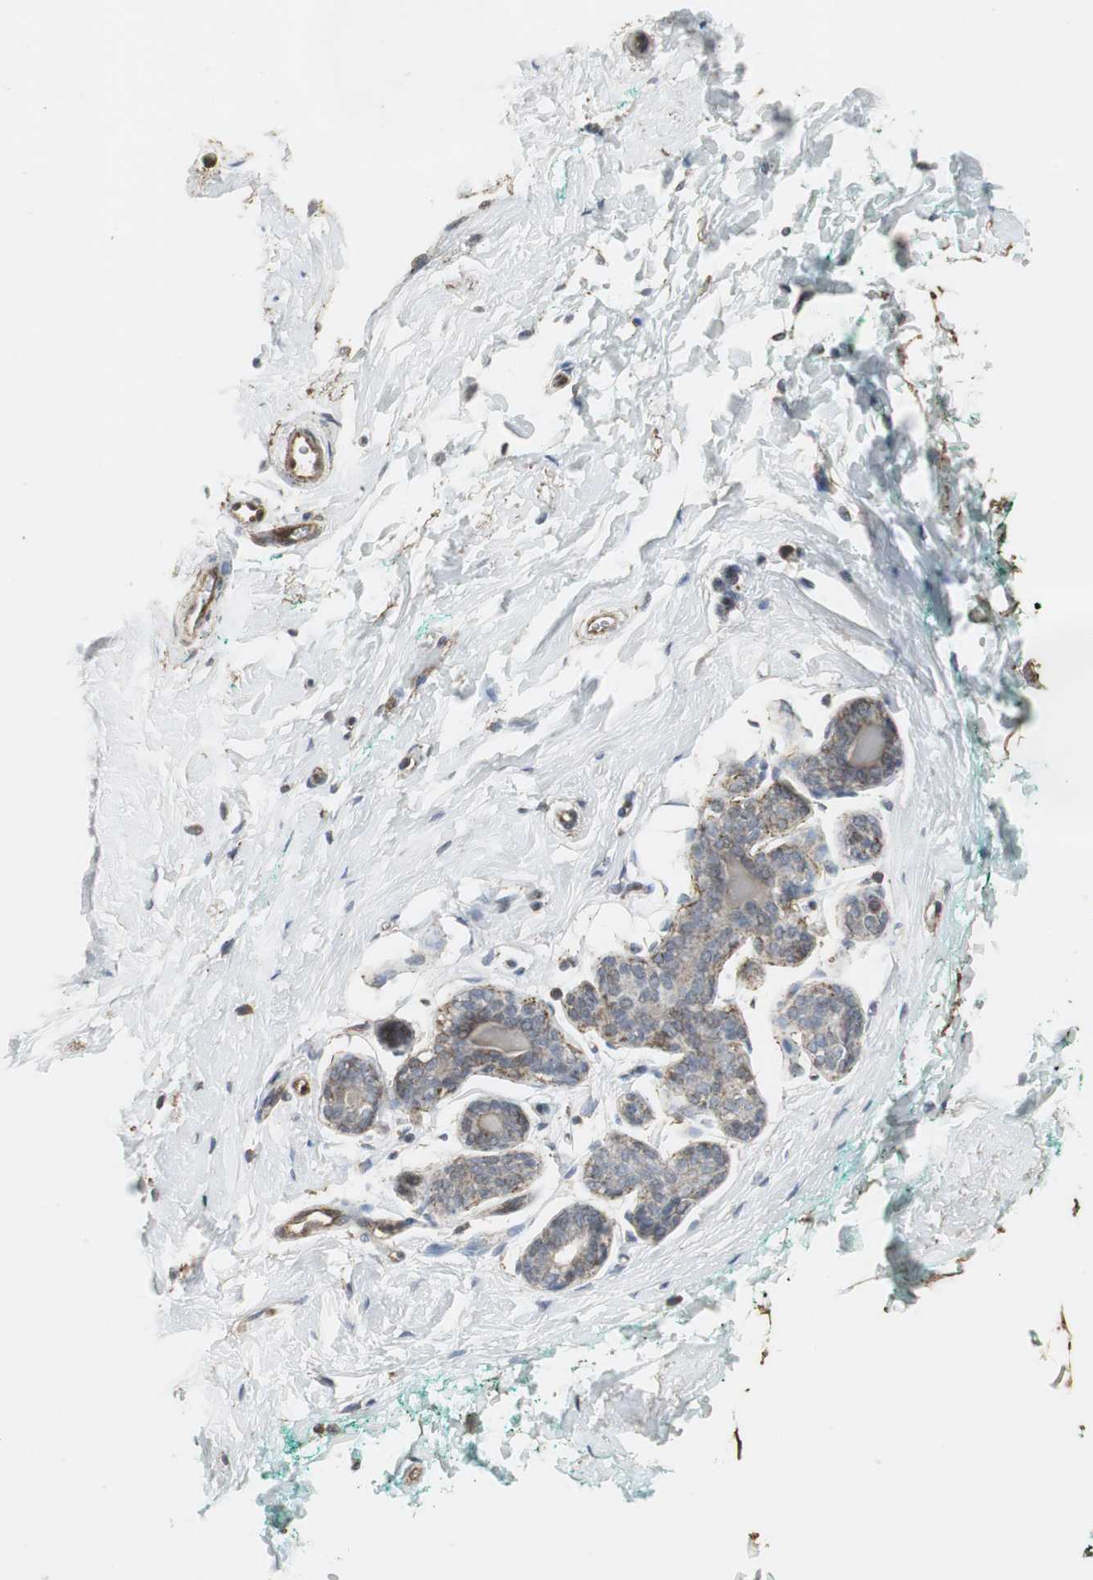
{"staining": {"intensity": "weak", "quantity": "25%-75%", "location": "cytoplasmic/membranous"}, "tissue": "breast", "cell_type": "Glandular cells", "image_type": "normal", "snomed": [{"axis": "morphology", "description": "Normal tissue, NOS"}, {"axis": "topography", "description": "Breast"}], "caption": "DAB (3,3'-diaminobenzidine) immunohistochemical staining of normal human breast exhibits weak cytoplasmic/membranous protein expression in approximately 25%-75% of glandular cells.", "gene": "DNAJB4", "patient": {"sex": "female", "age": 52}}